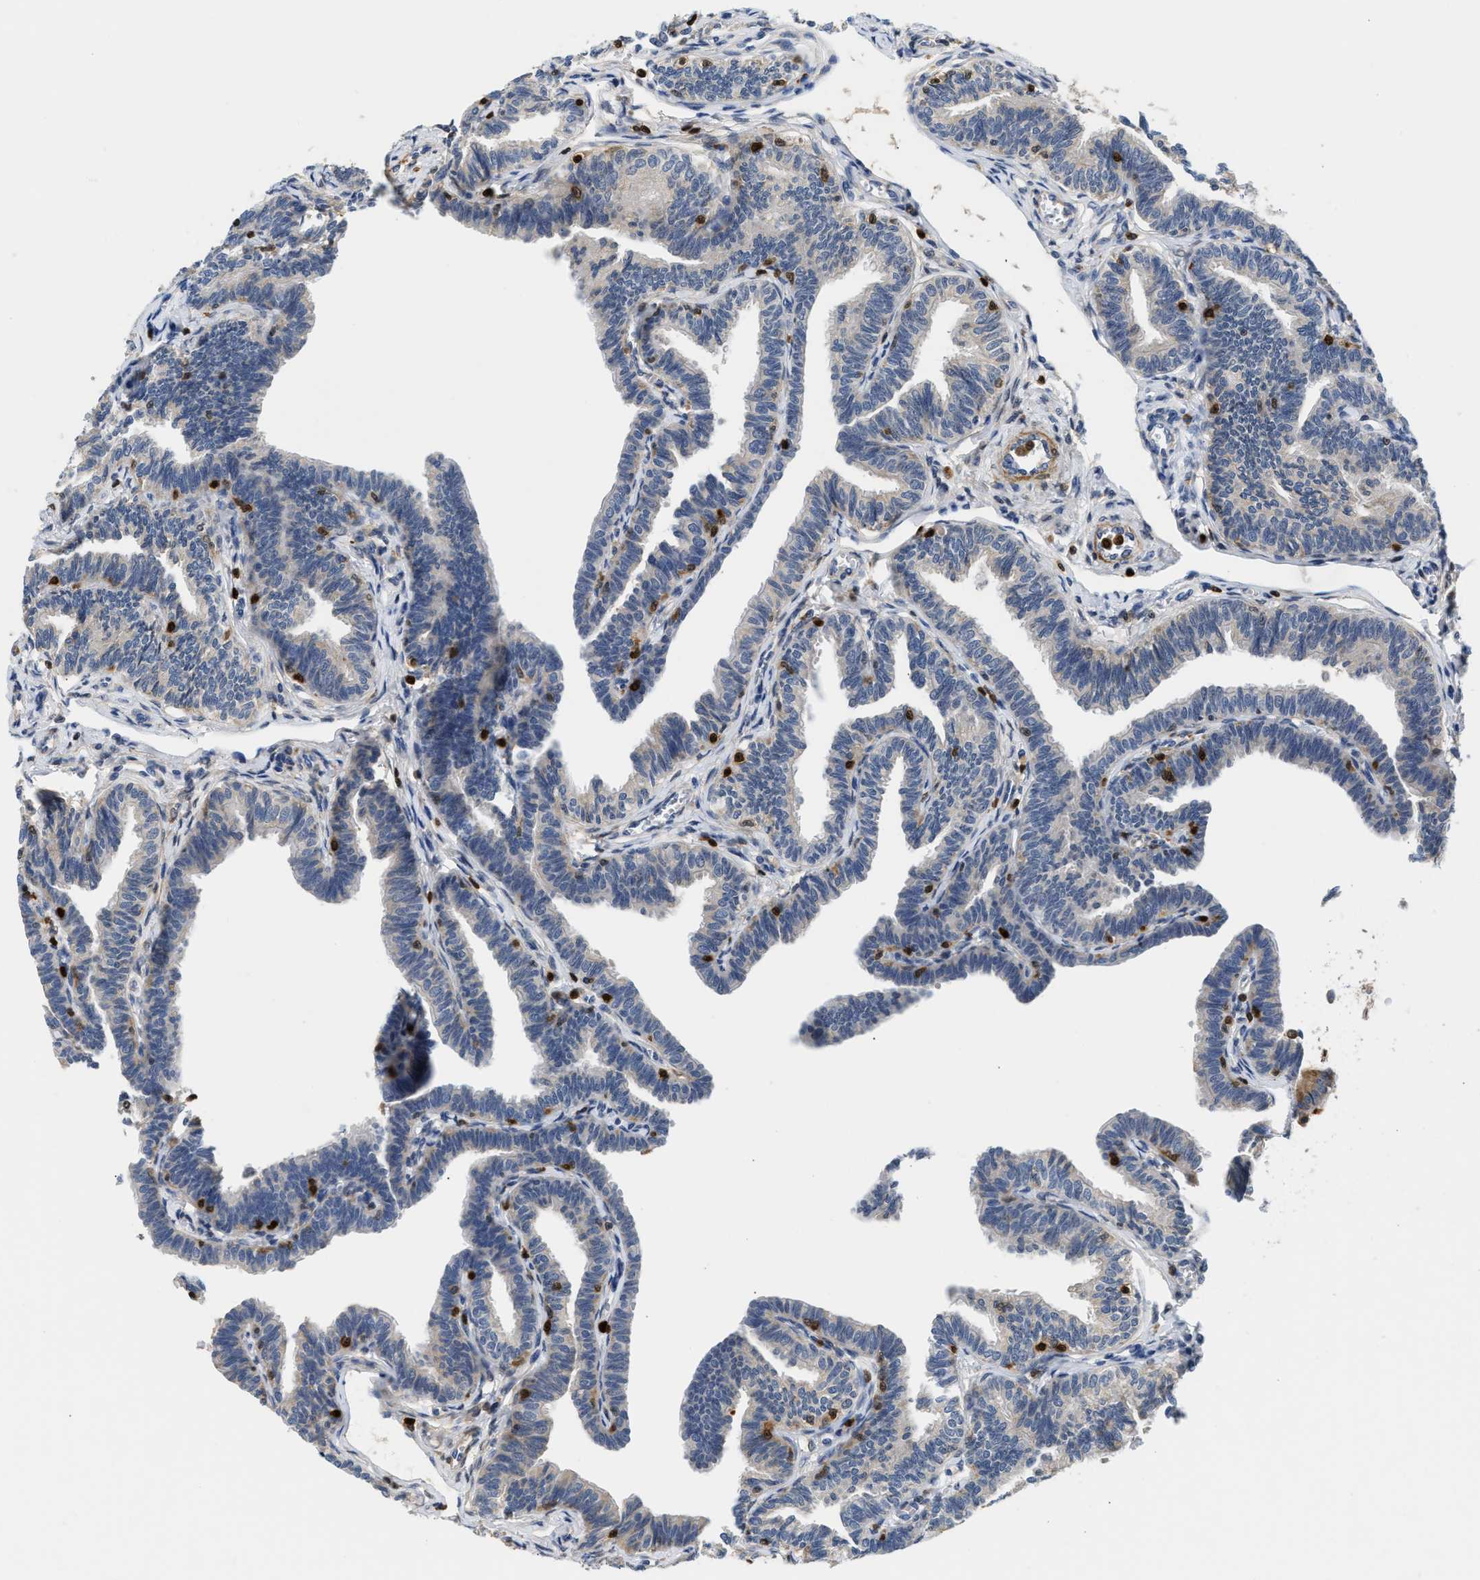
{"staining": {"intensity": "weak", "quantity": "25%-75%", "location": "cytoplasmic/membranous"}, "tissue": "fallopian tube", "cell_type": "Glandular cells", "image_type": "normal", "snomed": [{"axis": "morphology", "description": "Normal tissue, NOS"}, {"axis": "topography", "description": "Fallopian tube"}, {"axis": "topography", "description": "Ovary"}], "caption": "Glandular cells exhibit low levels of weak cytoplasmic/membranous expression in approximately 25%-75% of cells in normal human fallopian tube. The staining is performed using DAB brown chromogen to label protein expression. The nuclei are counter-stained blue using hematoxylin.", "gene": "SLIT2", "patient": {"sex": "female", "age": 23}}